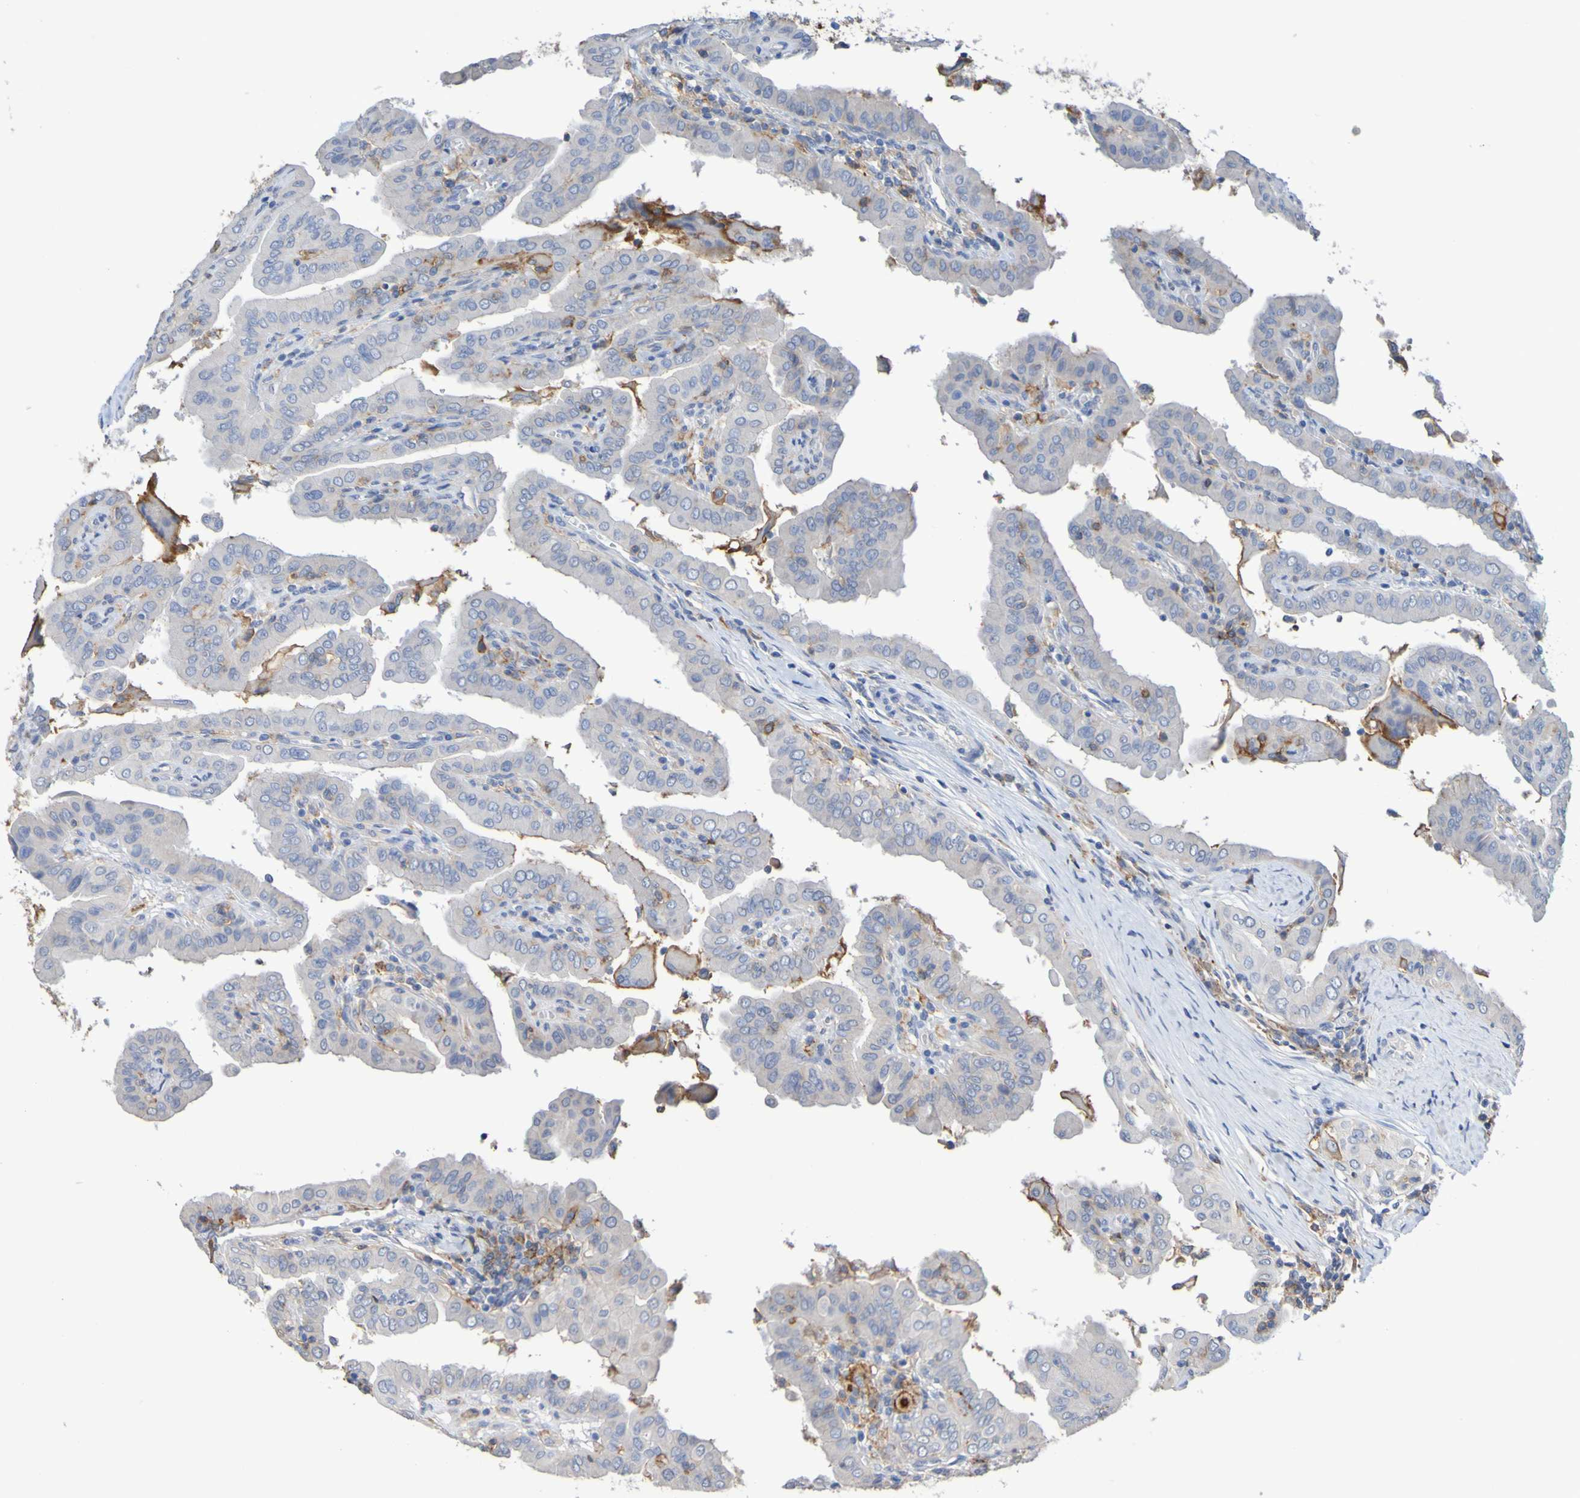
{"staining": {"intensity": "negative", "quantity": "none", "location": "none"}, "tissue": "thyroid cancer", "cell_type": "Tumor cells", "image_type": "cancer", "snomed": [{"axis": "morphology", "description": "Papillary adenocarcinoma, NOS"}, {"axis": "topography", "description": "Thyroid gland"}], "caption": "Histopathology image shows no significant protein staining in tumor cells of thyroid cancer (papillary adenocarcinoma). The staining was performed using DAB (3,3'-diaminobenzidine) to visualize the protein expression in brown, while the nuclei were stained in blue with hematoxylin (Magnification: 20x).", "gene": "SLC3A2", "patient": {"sex": "male", "age": 33}}